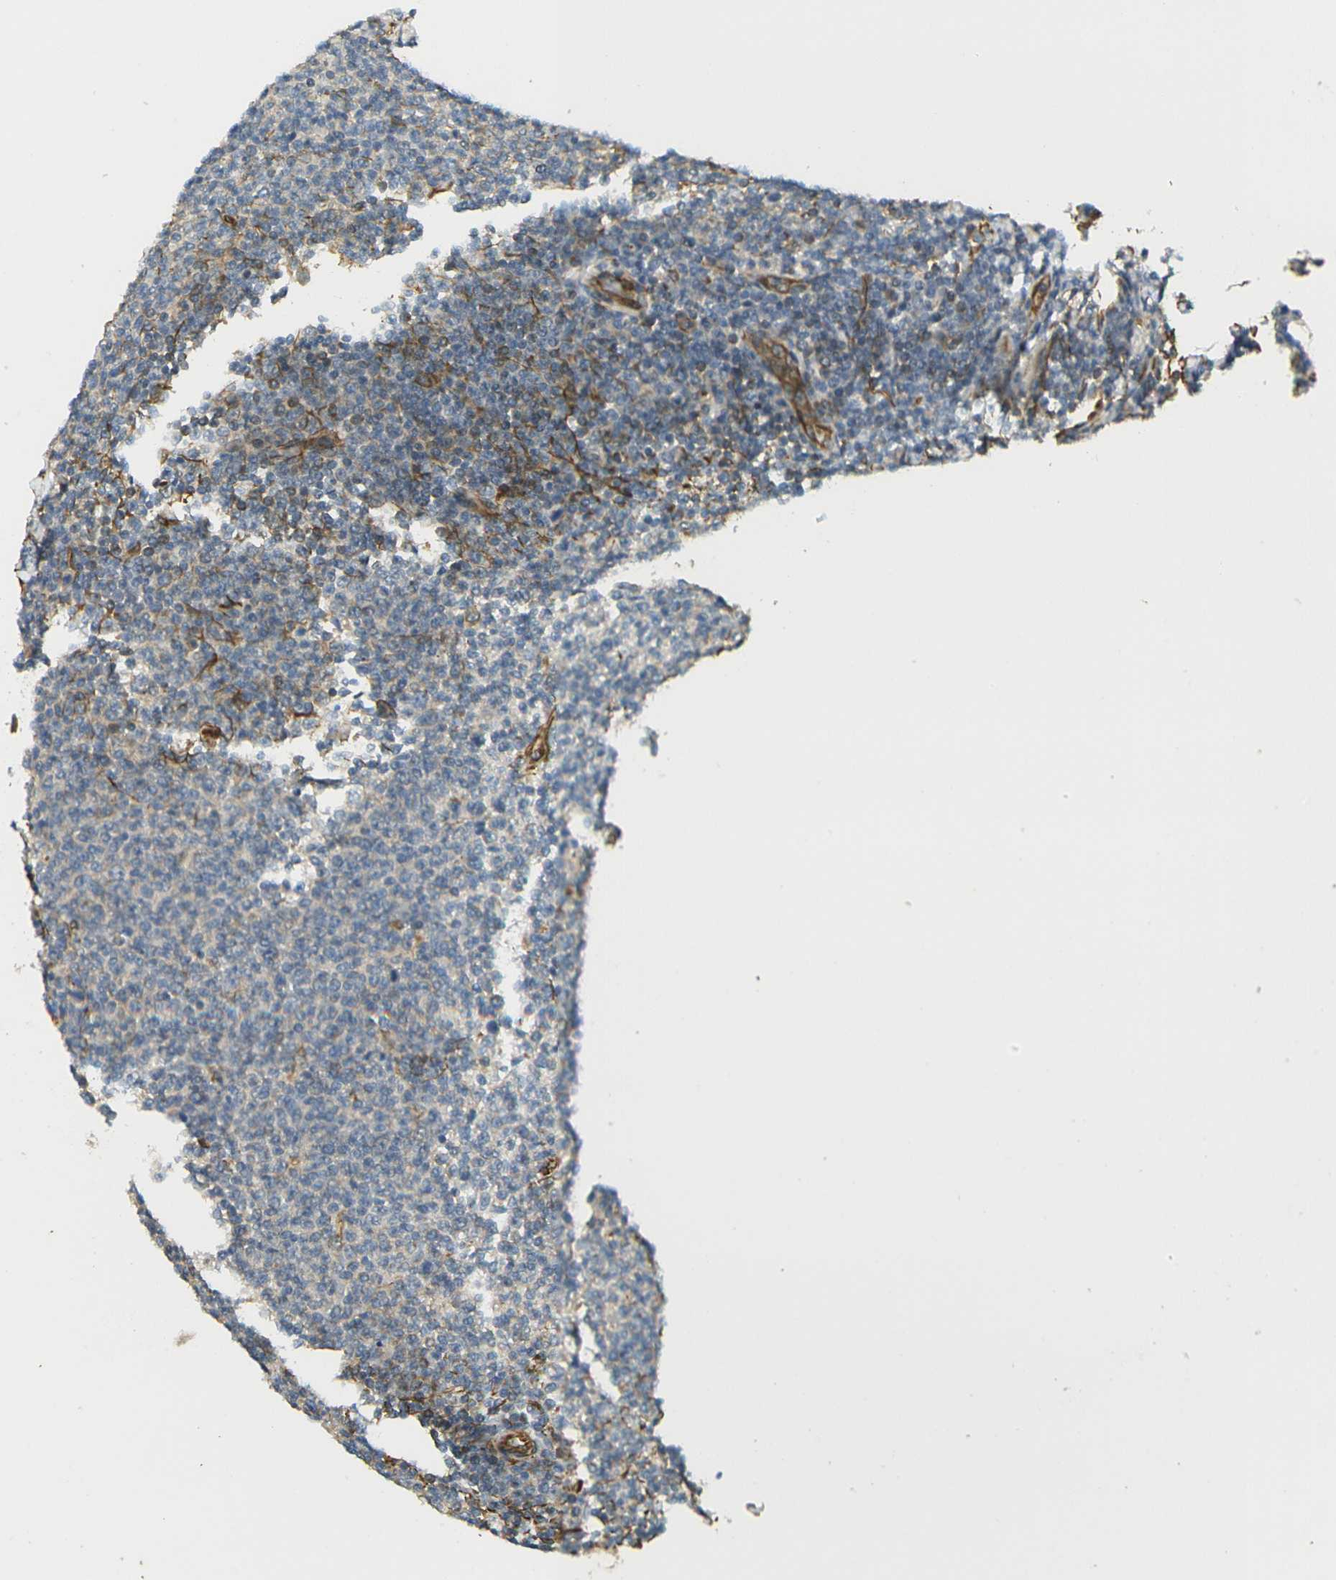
{"staining": {"intensity": "weak", "quantity": "<25%", "location": "cytoplasmic/membranous"}, "tissue": "lymphoma", "cell_type": "Tumor cells", "image_type": "cancer", "snomed": [{"axis": "morphology", "description": "Malignant lymphoma, non-Hodgkin's type, Low grade"}, {"axis": "topography", "description": "Lymph node"}], "caption": "Tumor cells show no significant expression in lymphoma. (Immunohistochemistry (ihc), brightfield microscopy, high magnification).", "gene": "CYTH3", "patient": {"sex": "male", "age": 66}}